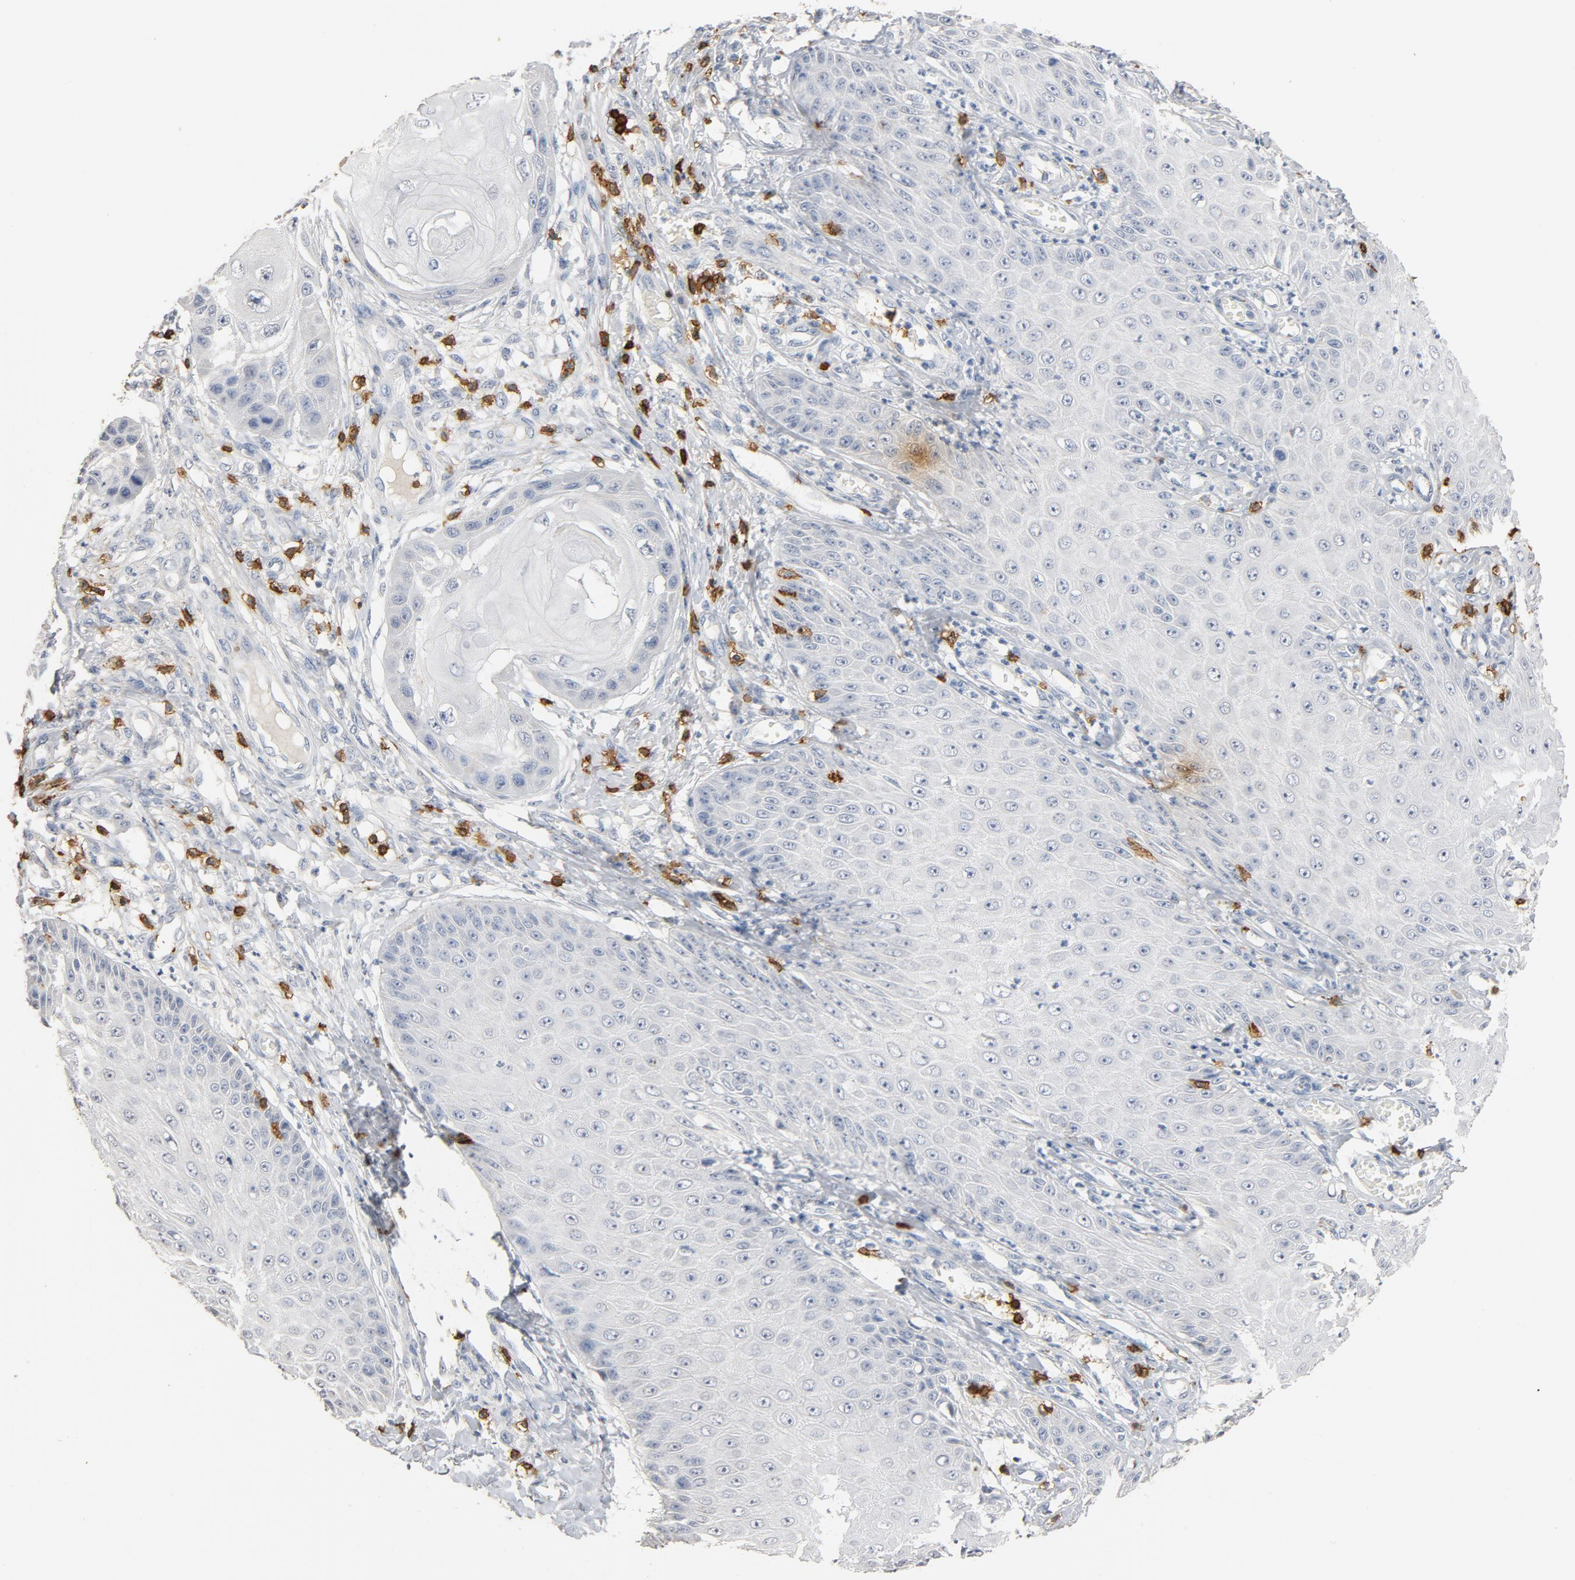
{"staining": {"intensity": "negative", "quantity": "none", "location": "none"}, "tissue": "skin cancer", "cell_type": "Tumor cells", "image_type": "cancer", "snomed": [{"axis": "morphology", "description": "Squamous cell carcinoma, NOS"}, {"axis": "topography", "description": "Skin"}], "caption": "A micrograph of squamous cell carcinoma (skin) stained for a protein shows no brown staining in tumor cells.", "gene": "CD247", "patient": {"sex": "female", "age": 40}}